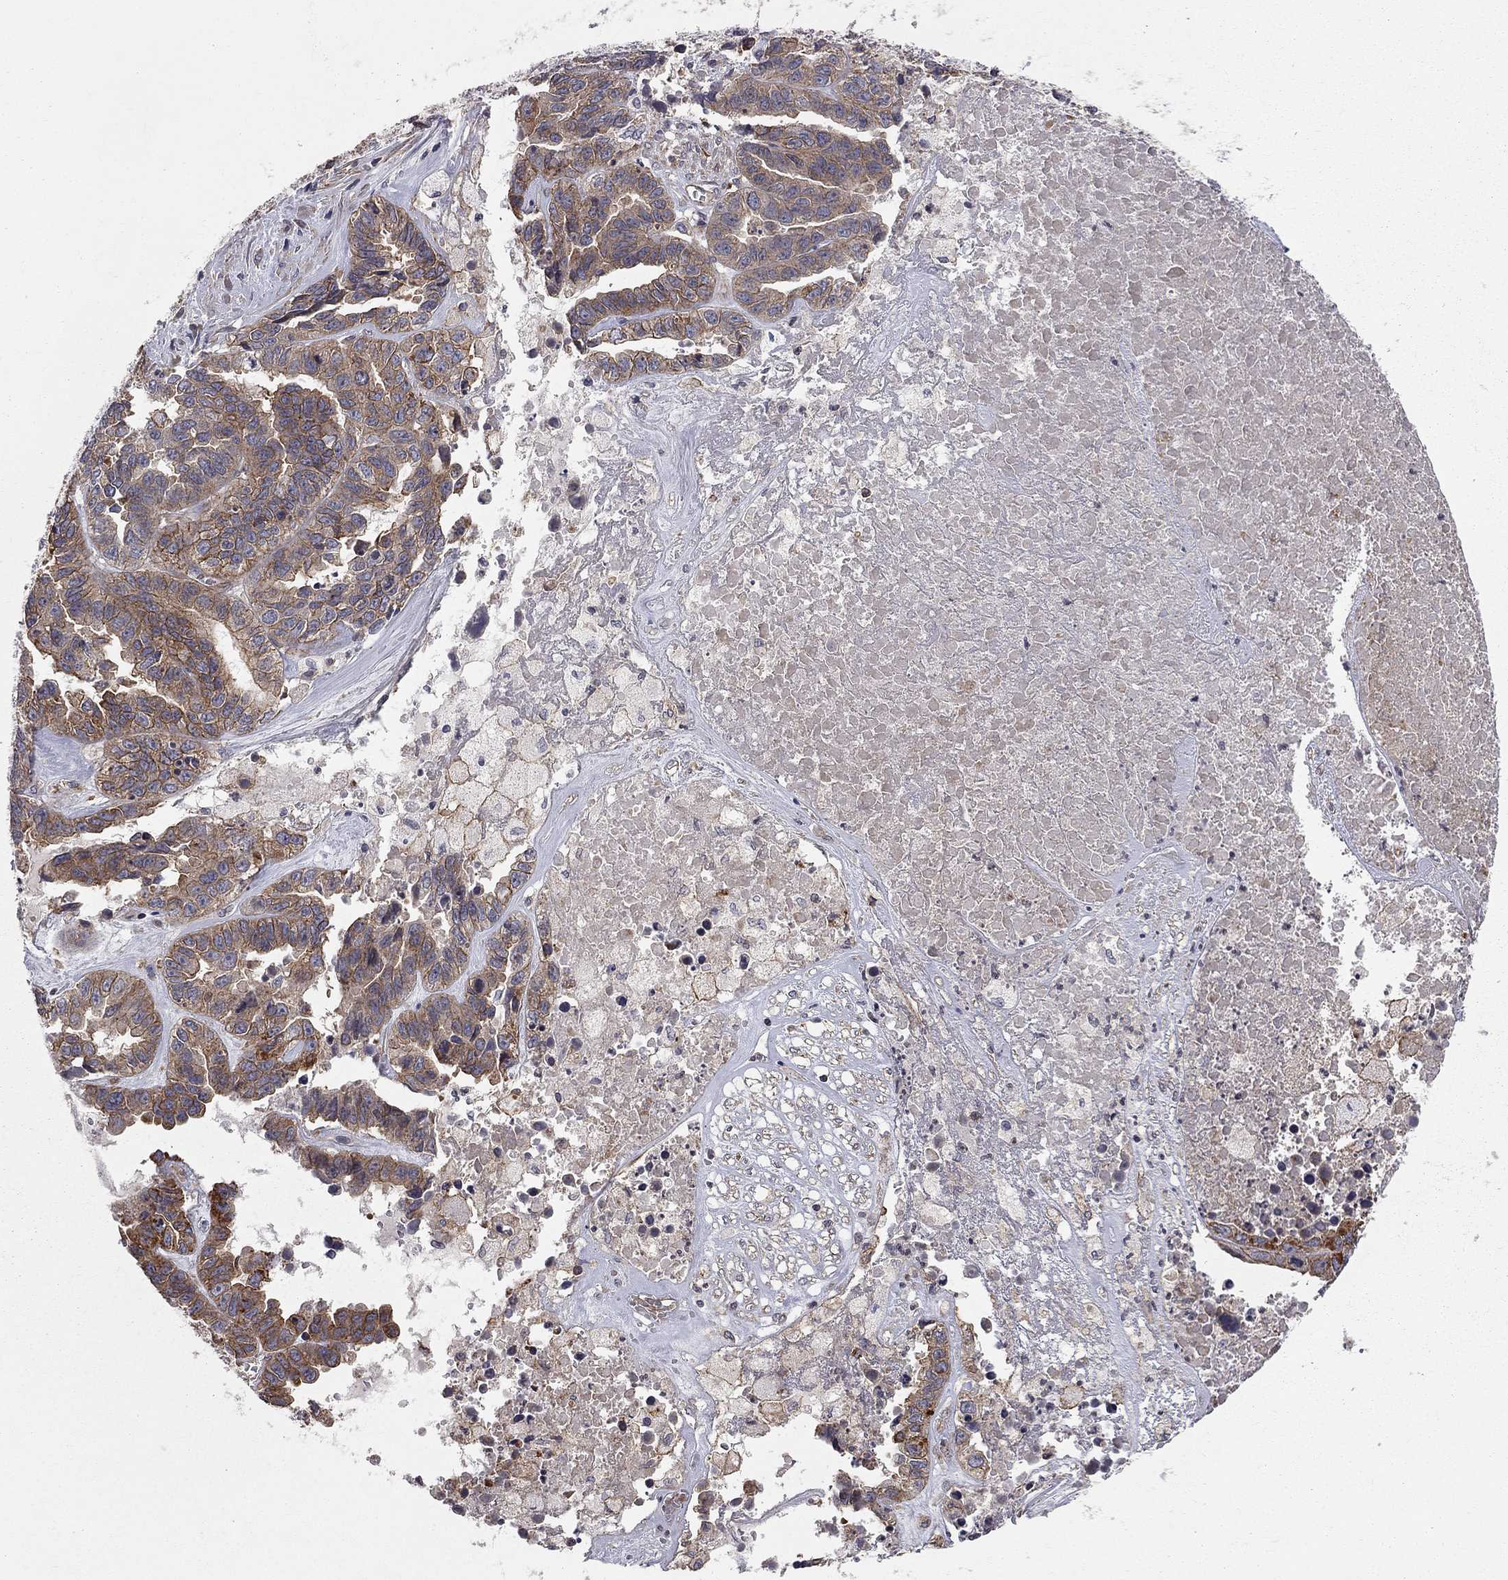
{"staining": {"intensity": "moderate", "quantity": "25%-75%", "location": "cytoplasmic/membranous"}, "tissue": "ovarian cancer", "cell_type": "Tumor cells", "image_type": "cancer", "snomed": [{"axis": "morphology", "description": "Cystadenocarcinoma, serous, NOS"}, {"axis": "topography", "description": "Ovary"}], "caption": "Moderate cytoplasmic/membranous staining for a protein is present in approximately 25%-75% of tumor cells of ovarian cancer (serous cystadenocarcinoma) using immunohistochemistry (IHC).", "gene": "RASEF", "patient": {"sex": "female", "age": 87}}